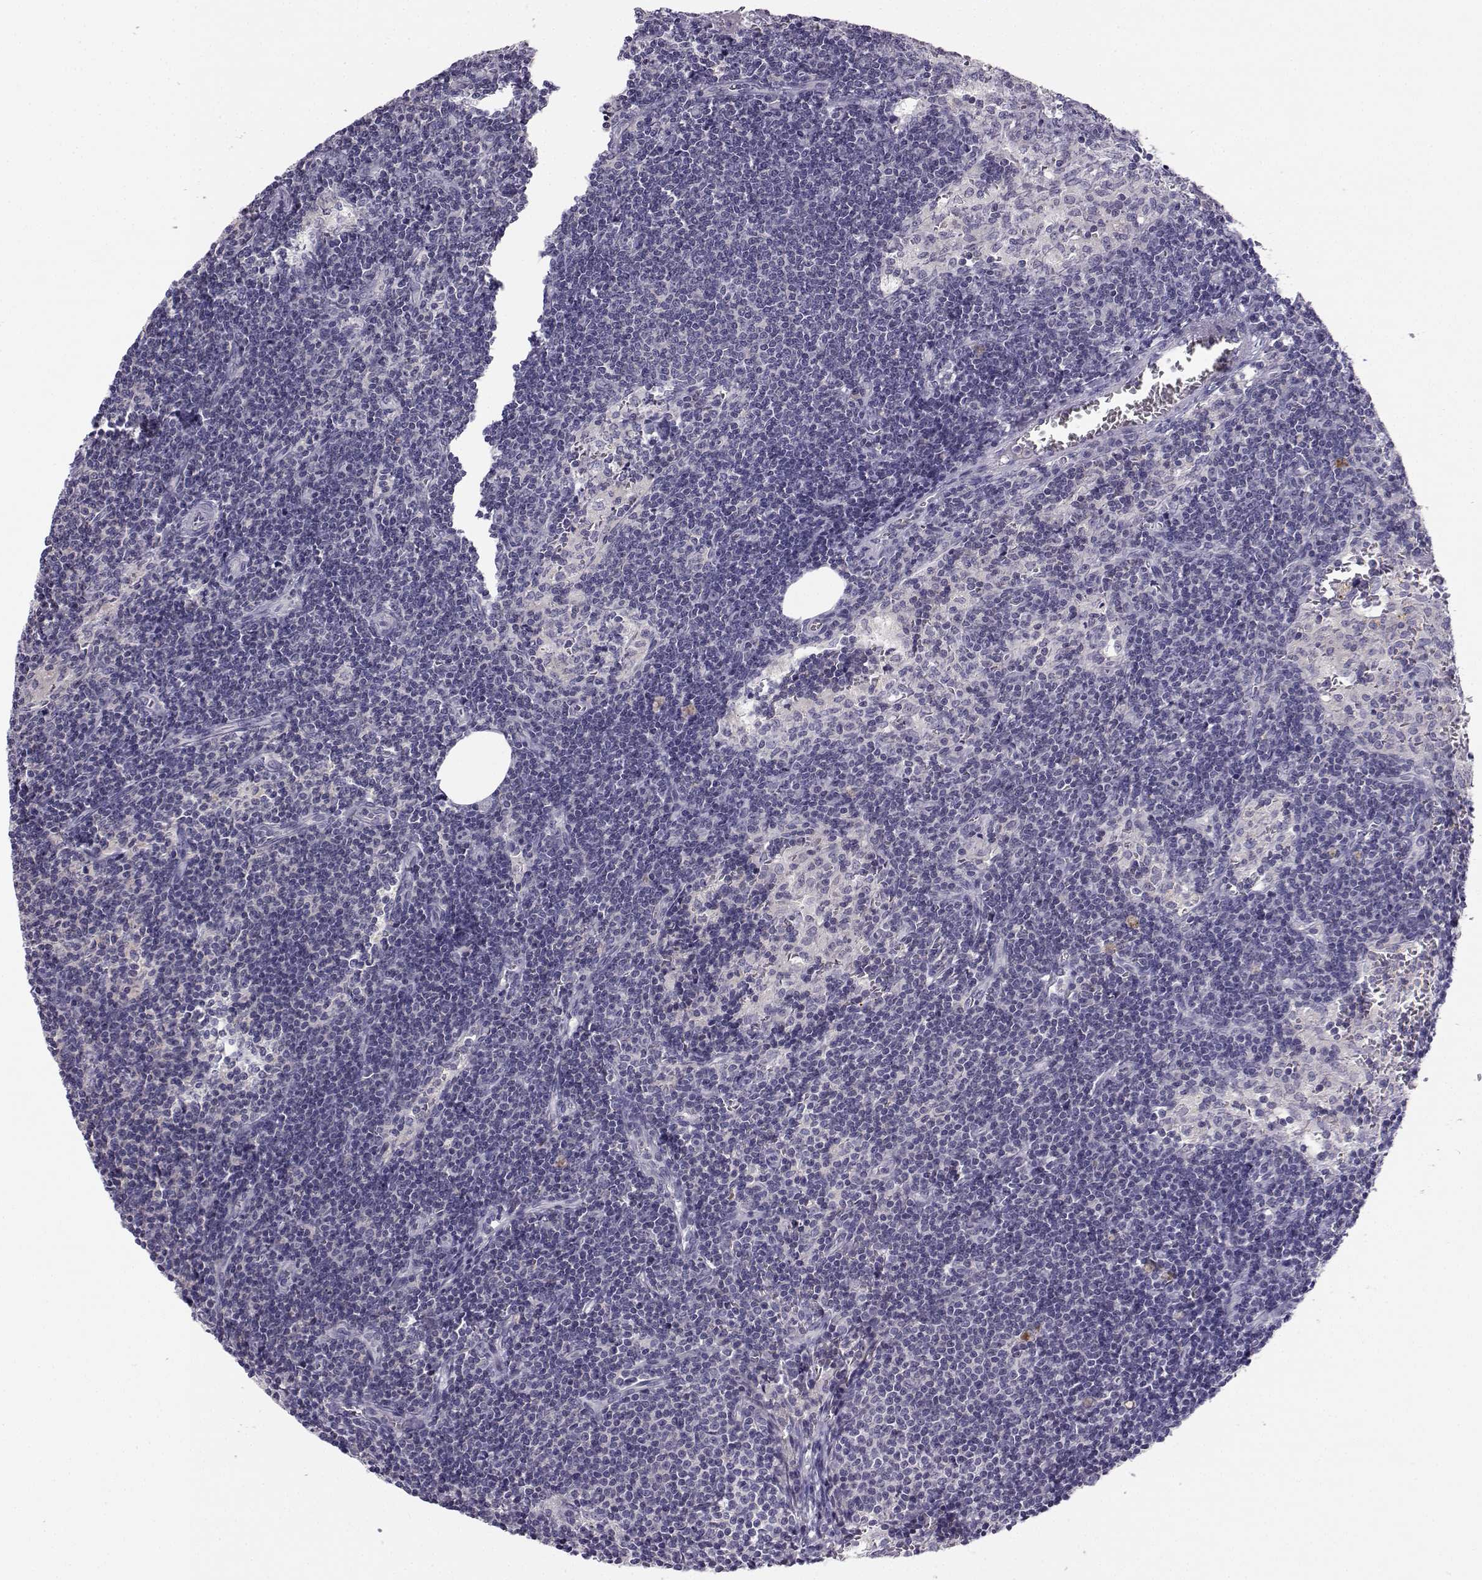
{"staining": {"intensity": "negative", "quantity": "none", "location": "none"}, "tissue": "lymph node", "cell_type": "Germinal center cells", "image_type": "normal", "snomed": [{"axis": "morphology", "description": "Normal tissue, NOS"}, {"axis": "topography", "description": "Lymph node"}], "caption": "The micrograph displays no staining of germinal center cells in benign lymph node.", "gene": "MROH7", "patient": {"sex": "female", "age": 50}}